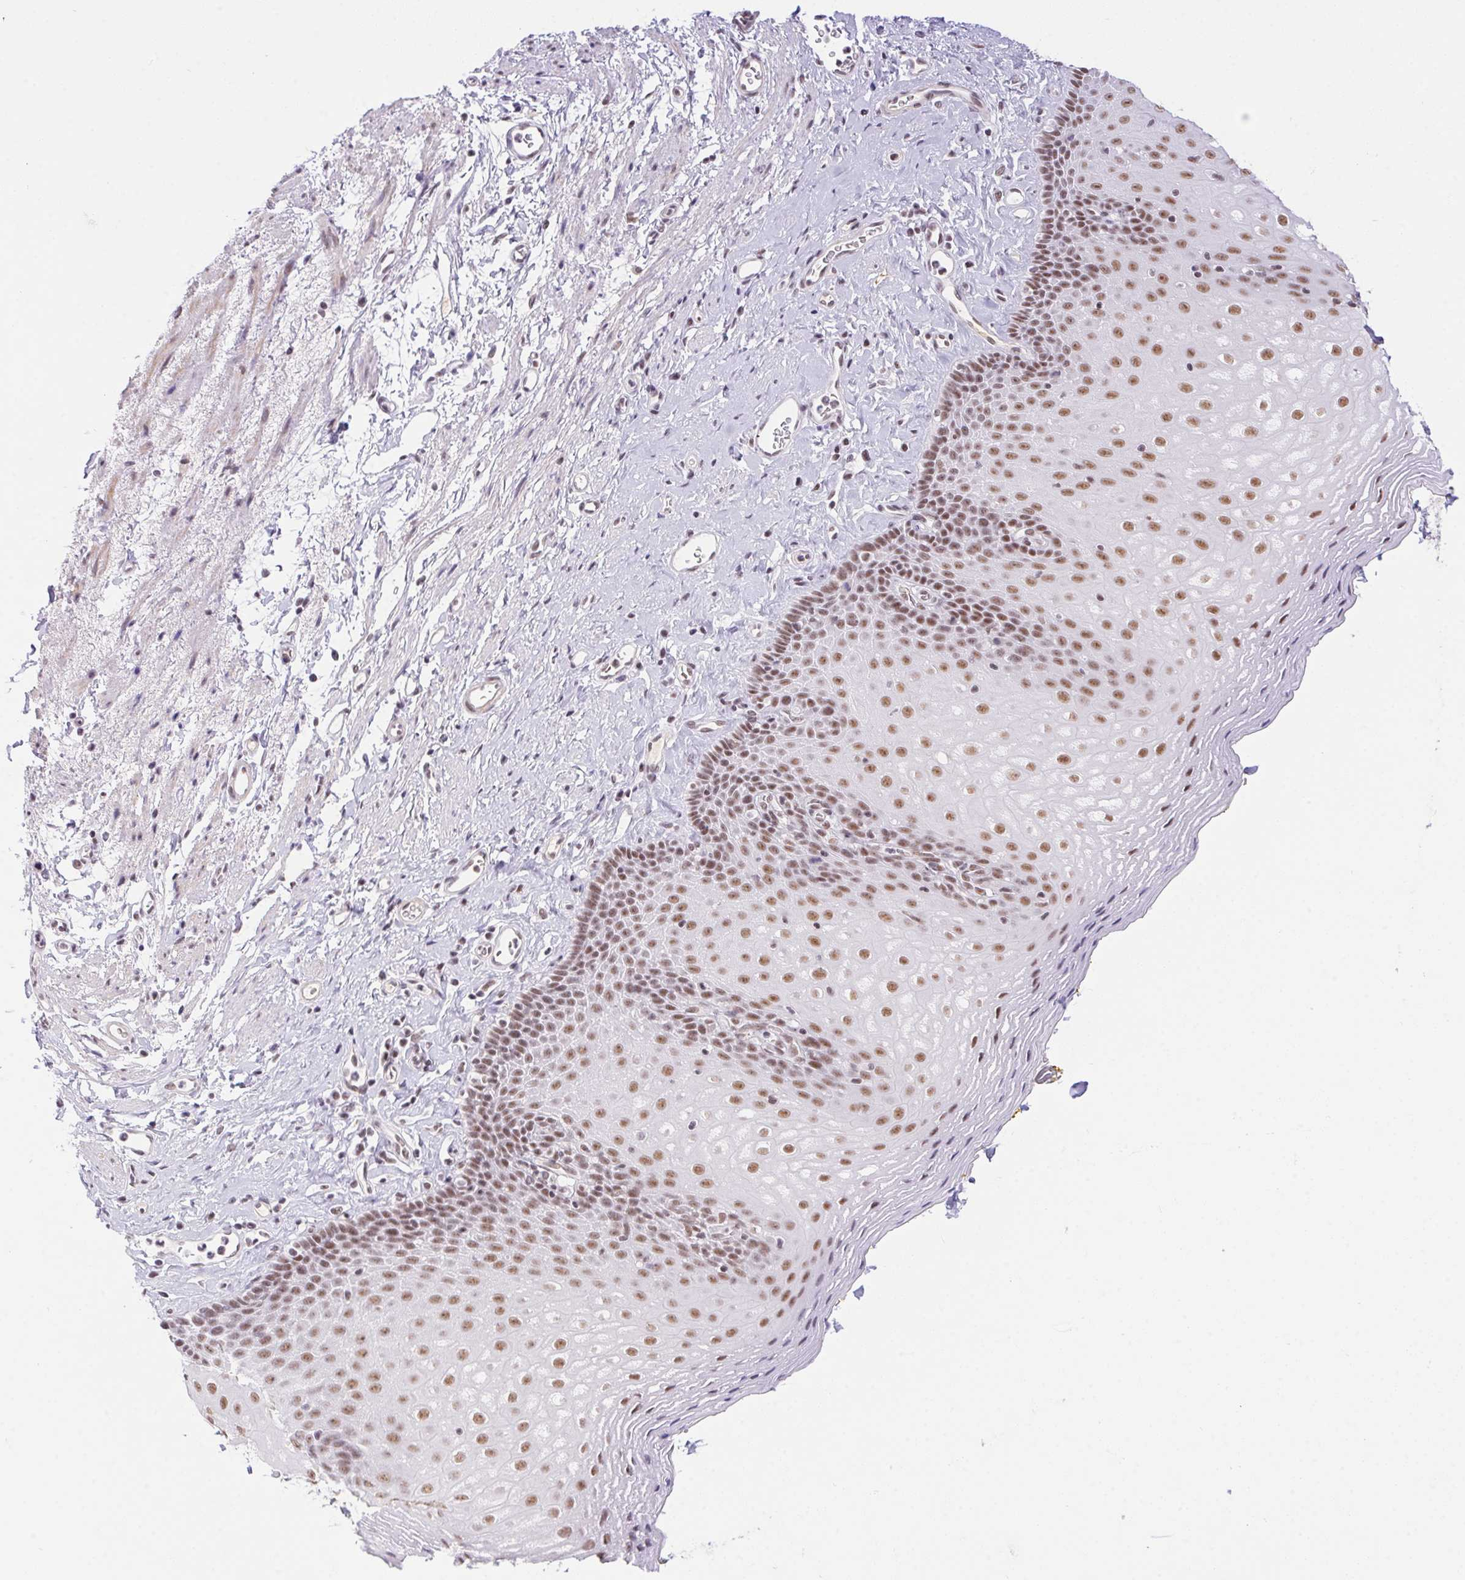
{"staining": {"intensity": "moderate", "quantity": ">75%", "location": "nuclear"}, "tissue": "esophagus", "cell_type": "Squamous epithelial cells", "image_type": "normal", "snomed": [{"axis": "morphology", "description": "Normal tissue, NOS"}, {"axis": "topography", "description": "Esophagus"}], "caption": "Protein staining of benign esophagus displays moderate nuclear positivity in approximately >75% of squamous epithelial cells.", "gene": "DDX17", "patient": {"sex": "female", "age": 68}}